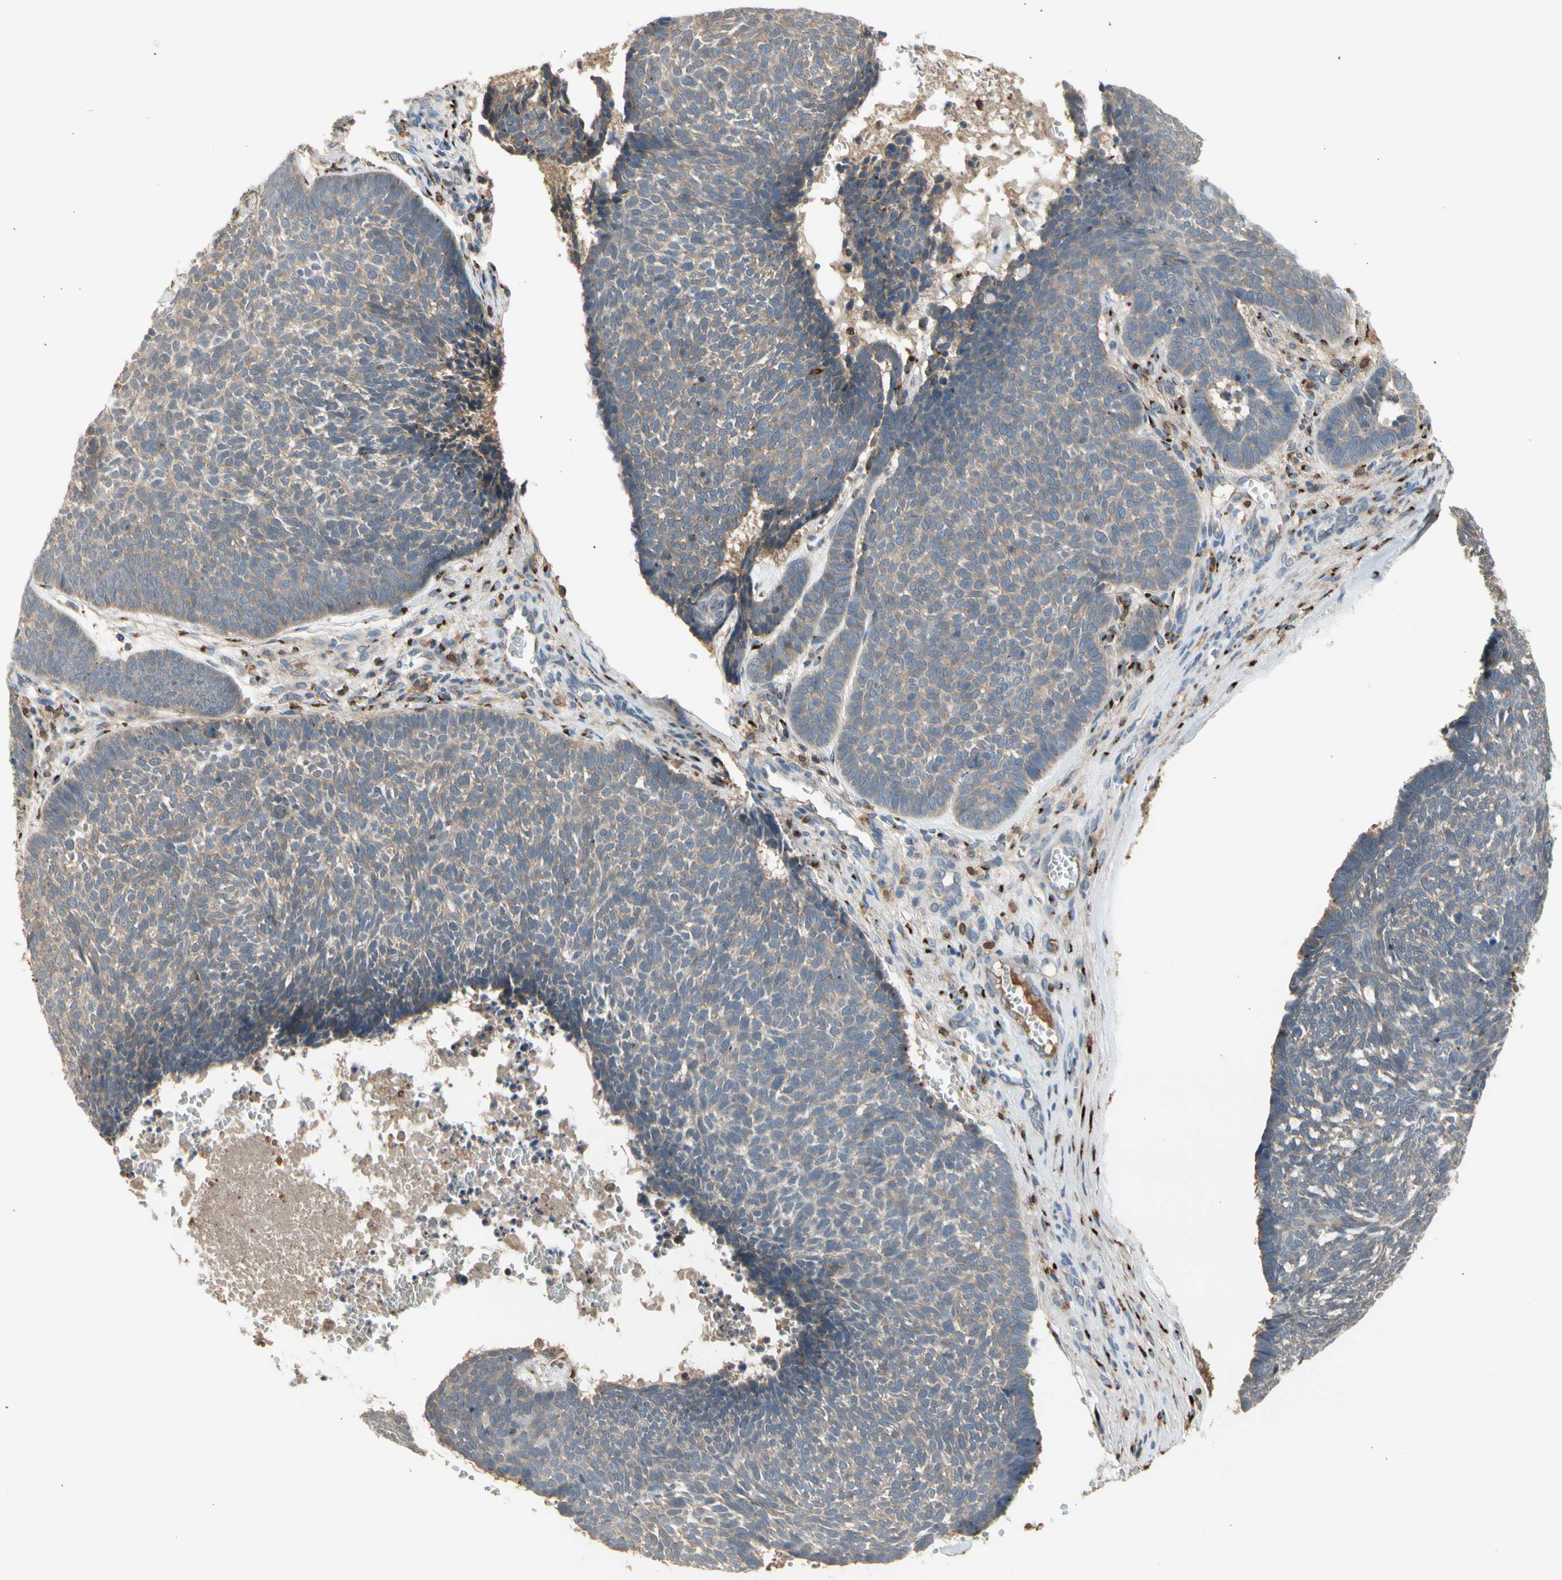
{"staining": {"intensity": "weak", "quantity": ">75%", "location": "cytoplasmic/membranous"}, "tissue": "skin cancer", "cell_type": "Tumor cells", "image_type": "cancer", "snomed": [{"axis": "morphology", "description": "Basal cell carcinoma"}, {"axis": "topography", "description": "Skin"}], "caption": "Immunohistochemical staining of human skin cancer (basal cell carcinoma) reveals weak cytoplasmic/membranous protein expression in about >75% of tumor cells.", "gene": "GALNT5", "patient": {"sex": "male", "age": 84}}